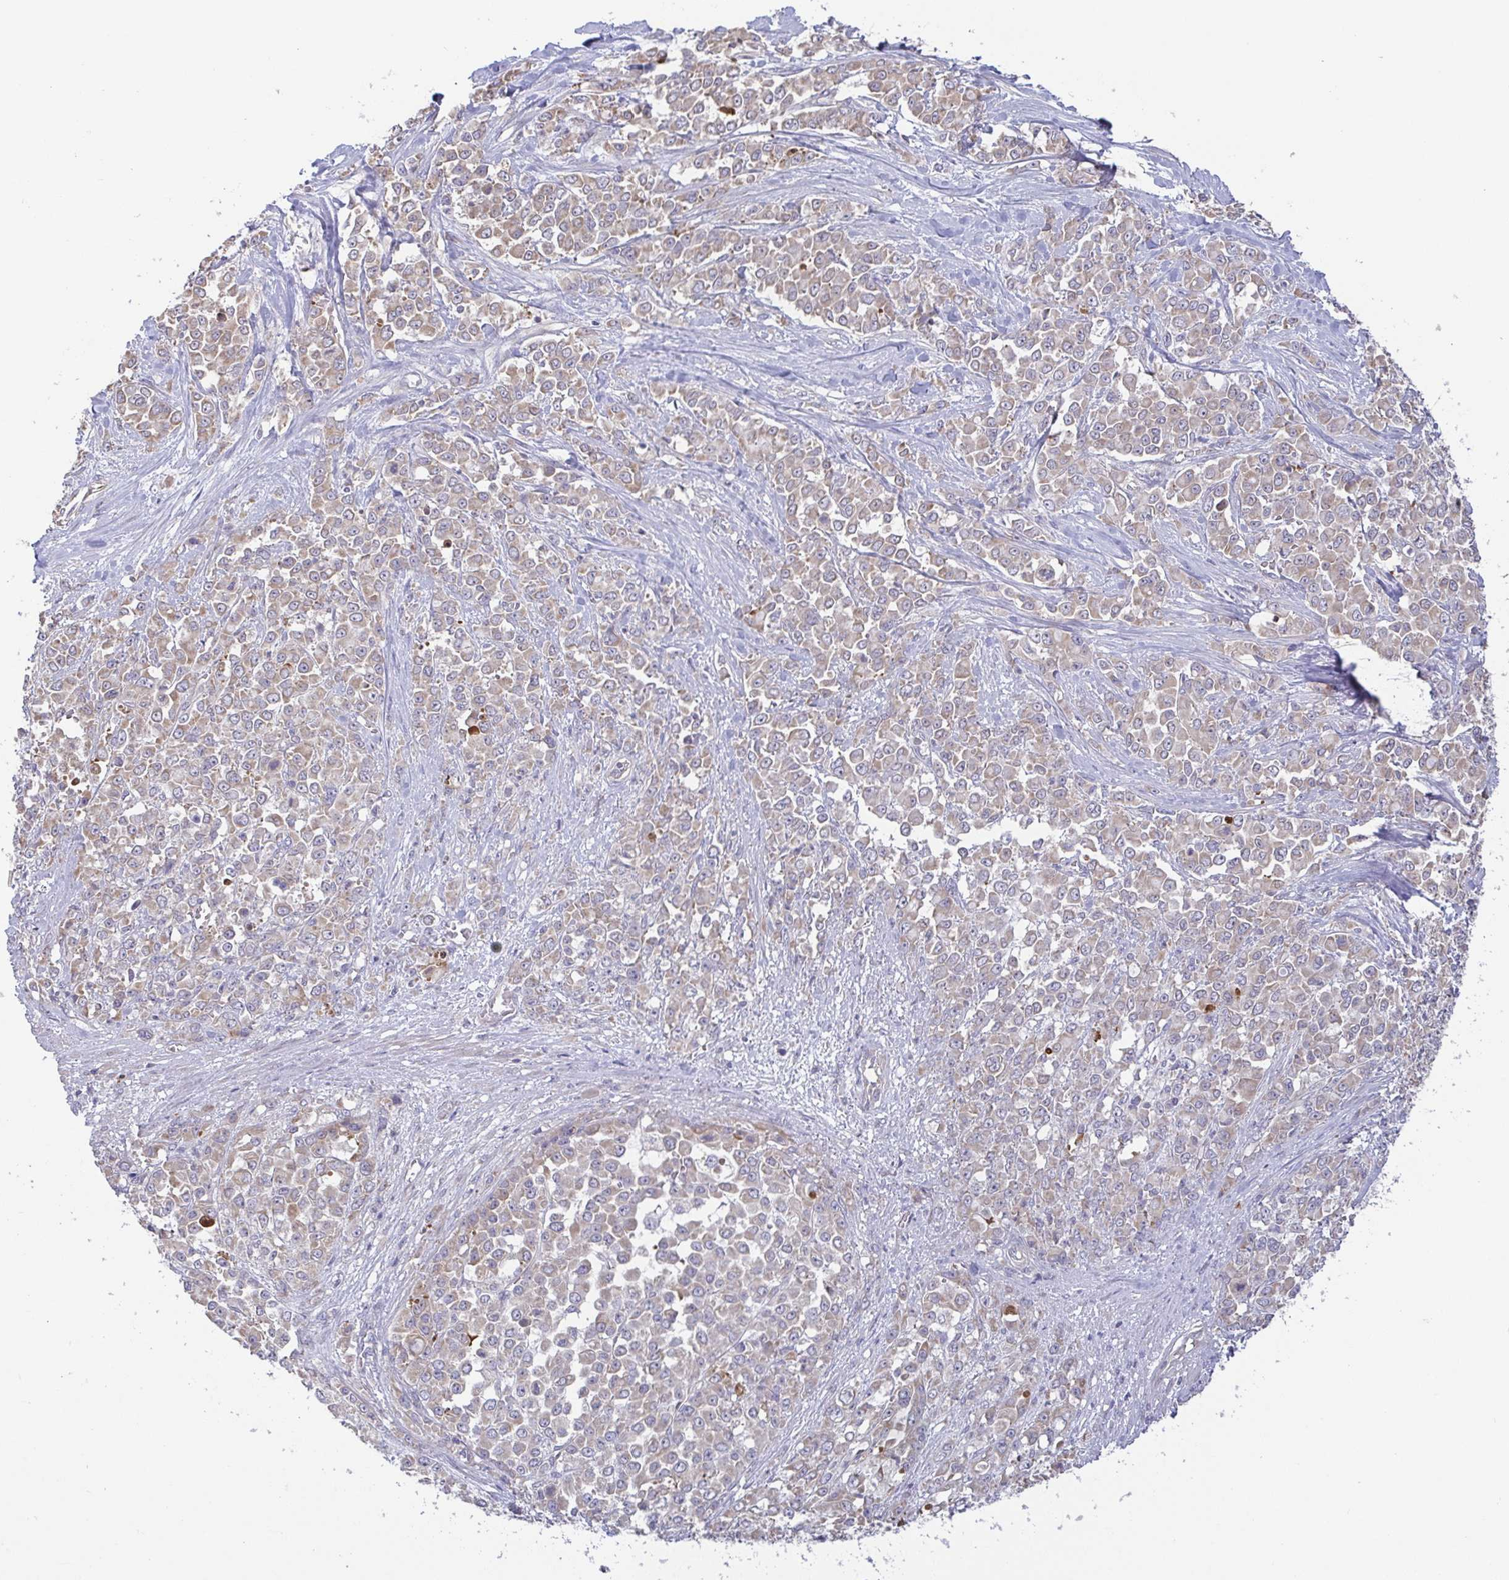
{"staining": {"intensity": "weak", "quantity": ">75%", "location": "cytoplasmic/membranous"}, "tissue": "stomach cancer", "cell_type": "Tumor cells", "image_type": "cancer", "snomed": [{"axis": "morphology", "description": "Adenocarcinoma, NOS"}, {"axis": "topography", "description": "Stomach"}], "caption": "Immunohistochemistry (IHC) histopathology image of human adenocarcinoma (stomach) stained for a protein (brown), which exhibits low levels of weak cytoplasmic/membranous staining in approximately >75% of tumor cells.", "gene": "OSBPL7", "patient": {"sex": "female", "age": 76}}